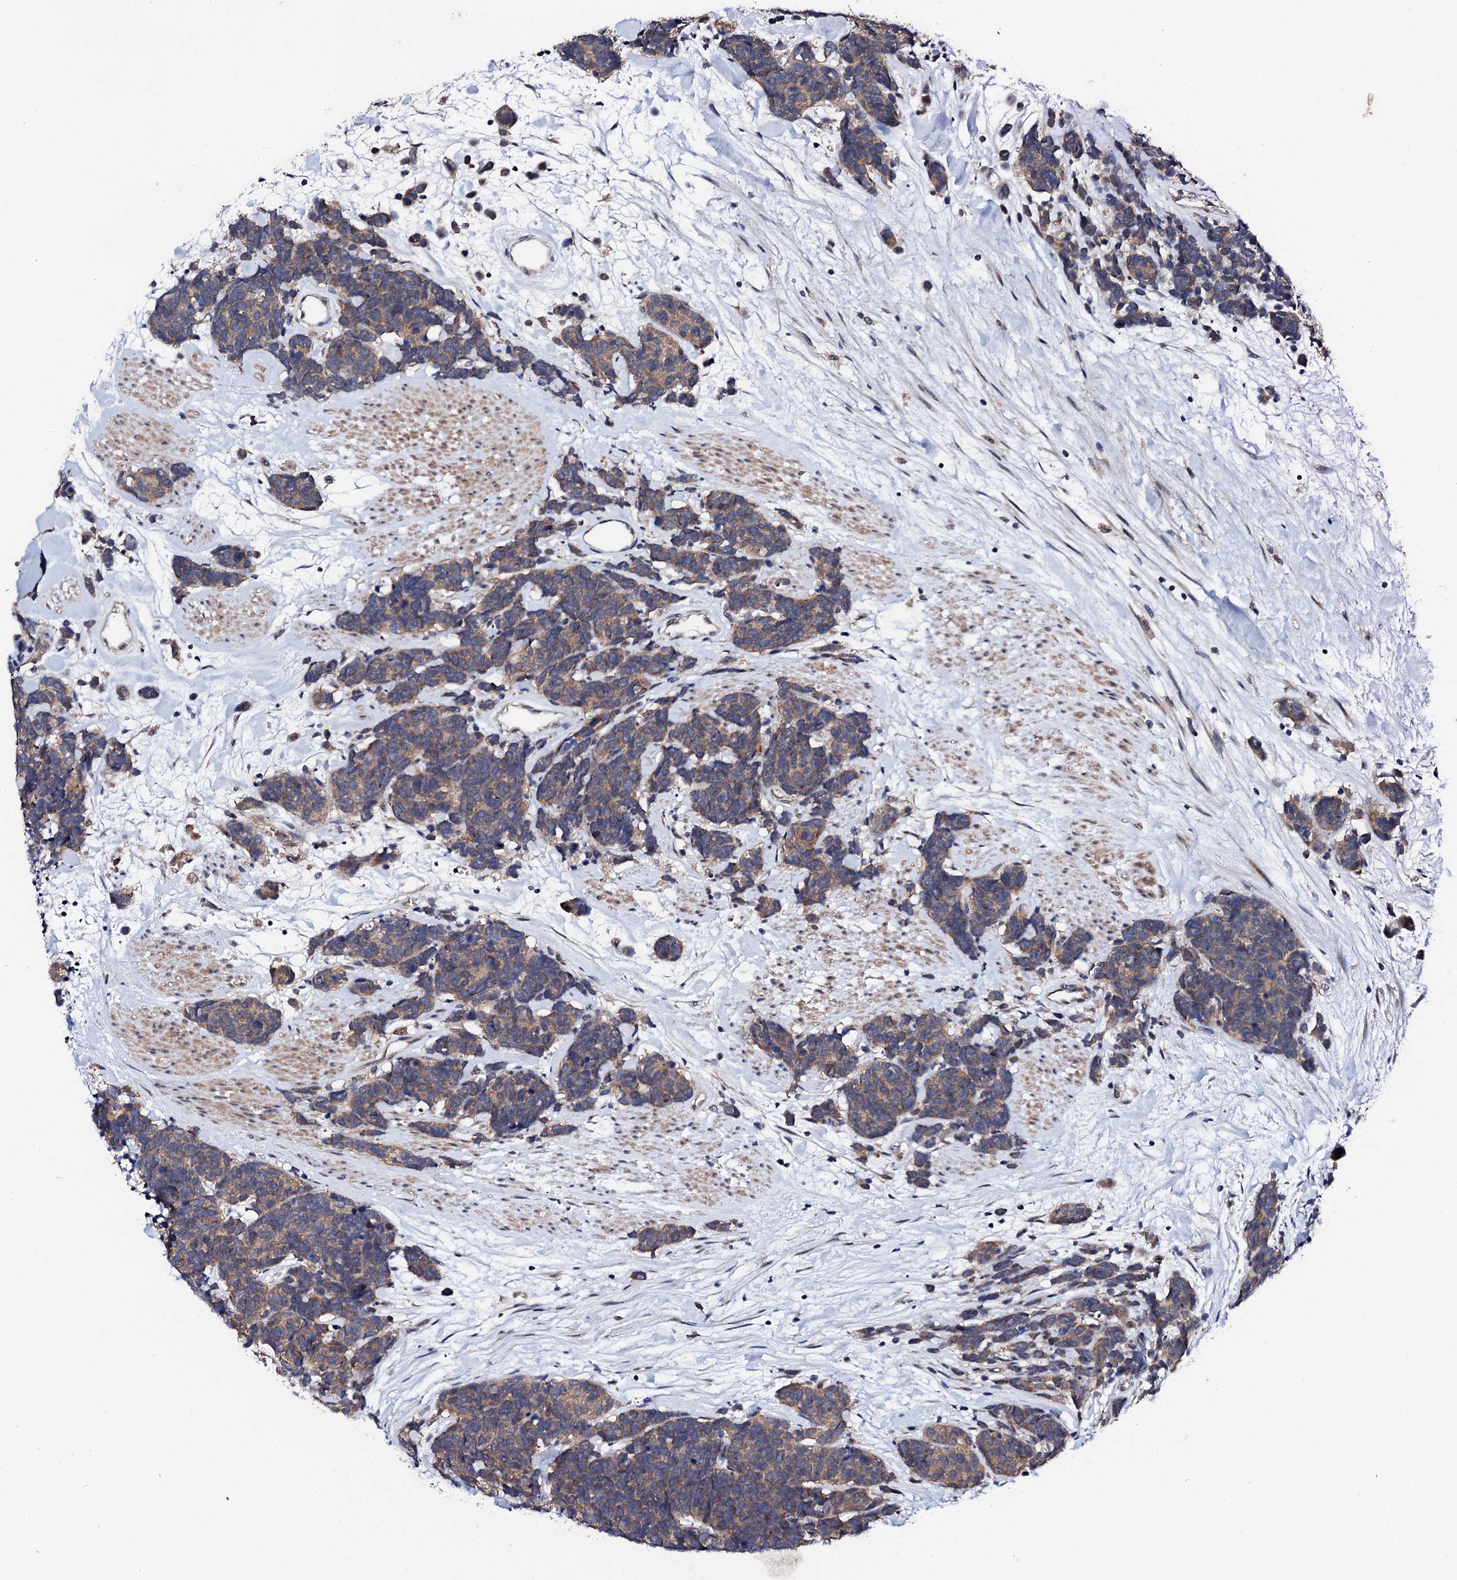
{"staining": {"intensity": "moderate", "quantity": ">75%", "location": "cytoplasmic/membranous"}, "tissue": "carcinoid", "cell_type": "Tumor cells", "image_type": "cancer", "snomed": [{"axis": "morphology", "description": "Carcinoma, NOS"}, {"axis": "morphology", "description": "Carcinoid, malignant, NOS"}, {"axis": "topography", "description": "Urinary bladder"}], "caption": "High-power microscopy captured an IHC image of carcinoid, revealing moderate cytoplasmic/membranous staining in about >75% of tumor cells. (DAB (3,3'-diaminobenzidine) IHC with brightfield microscopy, high magnification).", "gene": "IP6K1", "patient": {"sex": "male", "age": 57}}